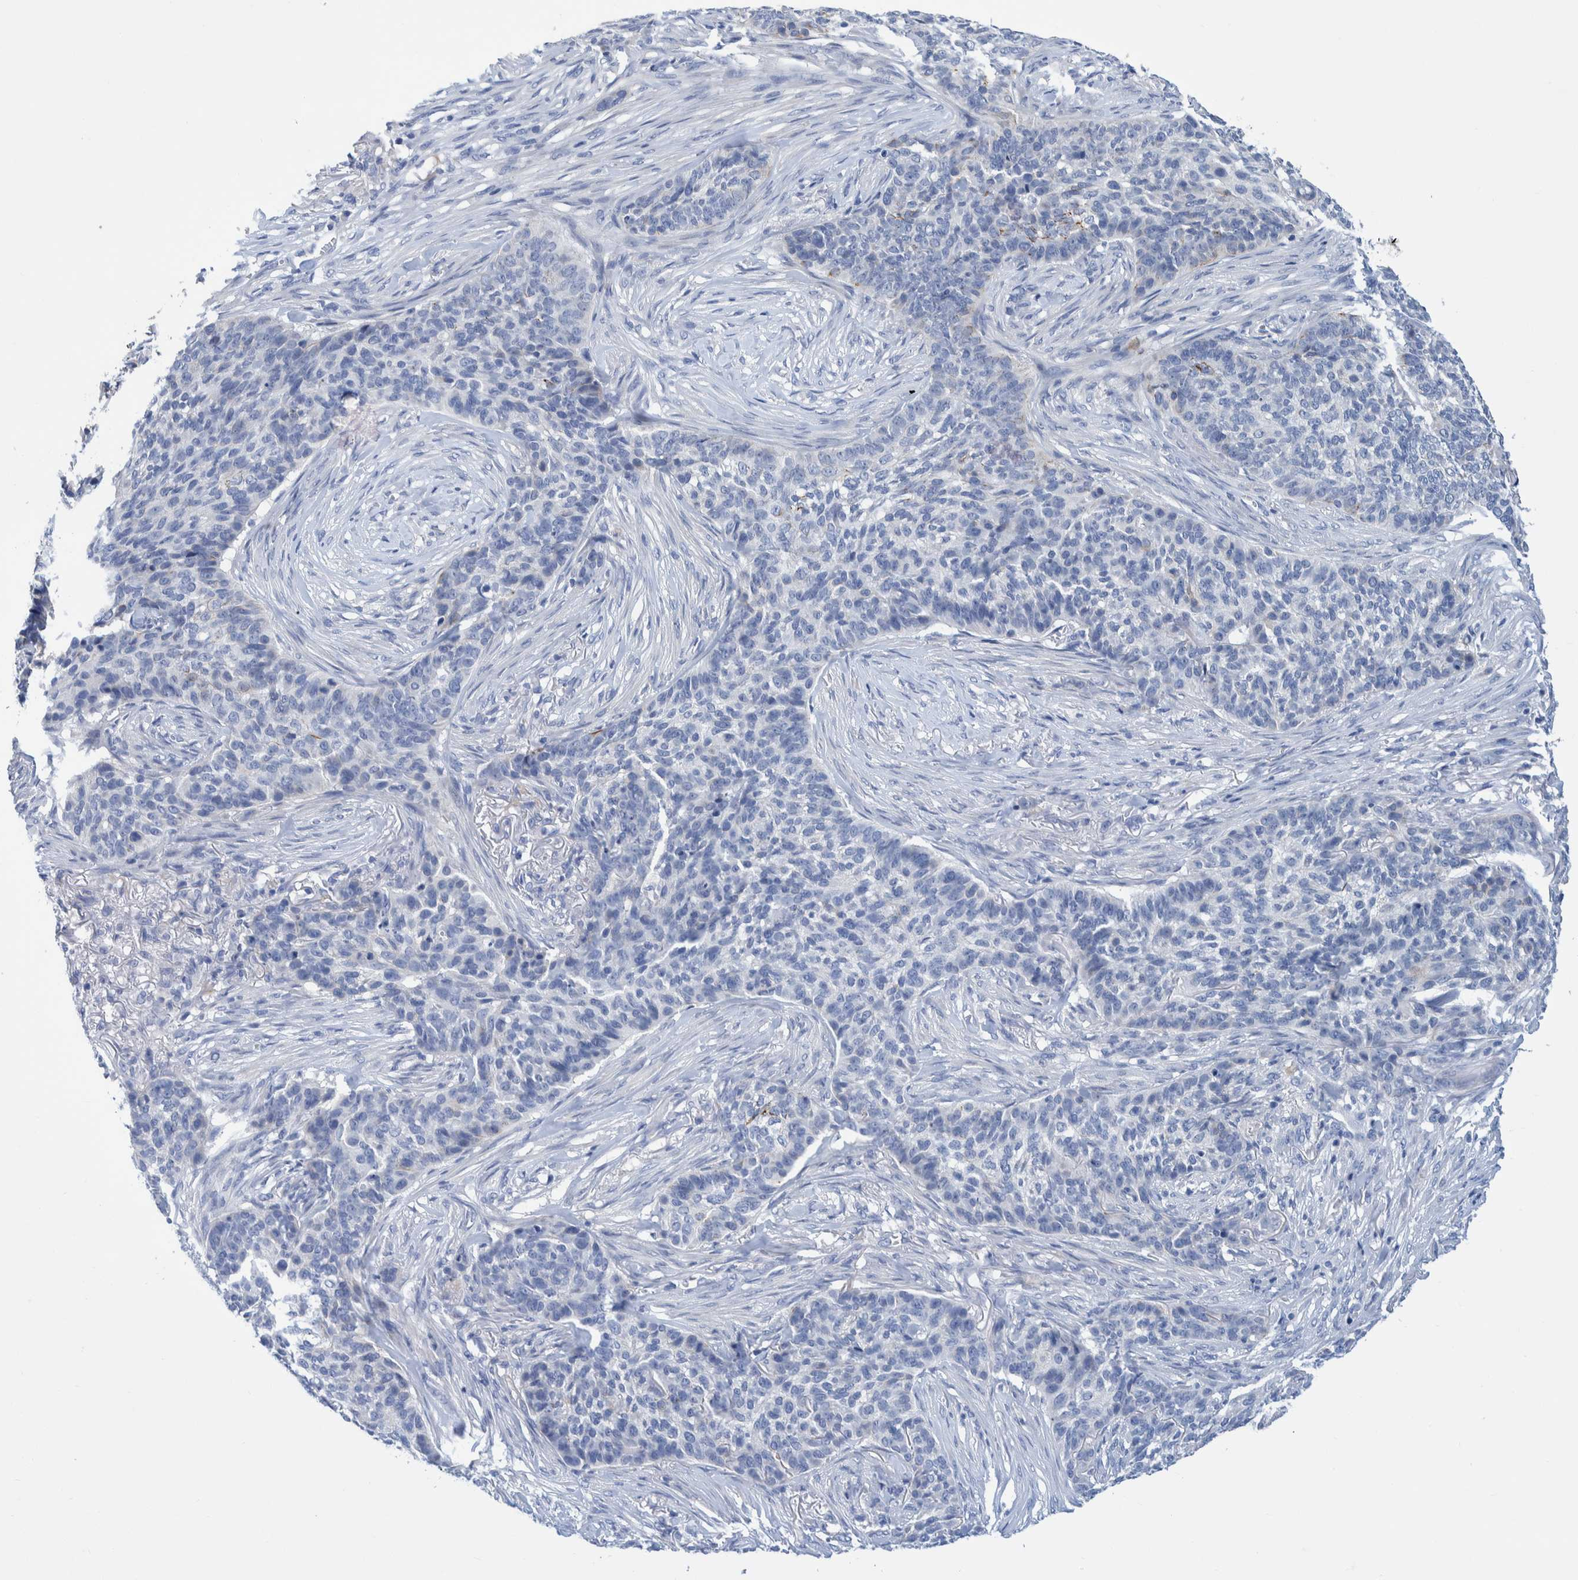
{"staining": {"intensity": "negative", "quantity": "none", "location": "none"}, "tissue": "skin cancer", "cell_type": "Tumor cells", "image_type": "cancer", "snomed": [{"axis": "morphology", "description": "Basal cell carcinoma"}, {"axis": "topography", "description": "Skin"}], "caption": "IHC of skin cancer demonstrates no staining in tumor cells.", "gene": "MKS1", "patient": {"sex": "male", "age": 85}}